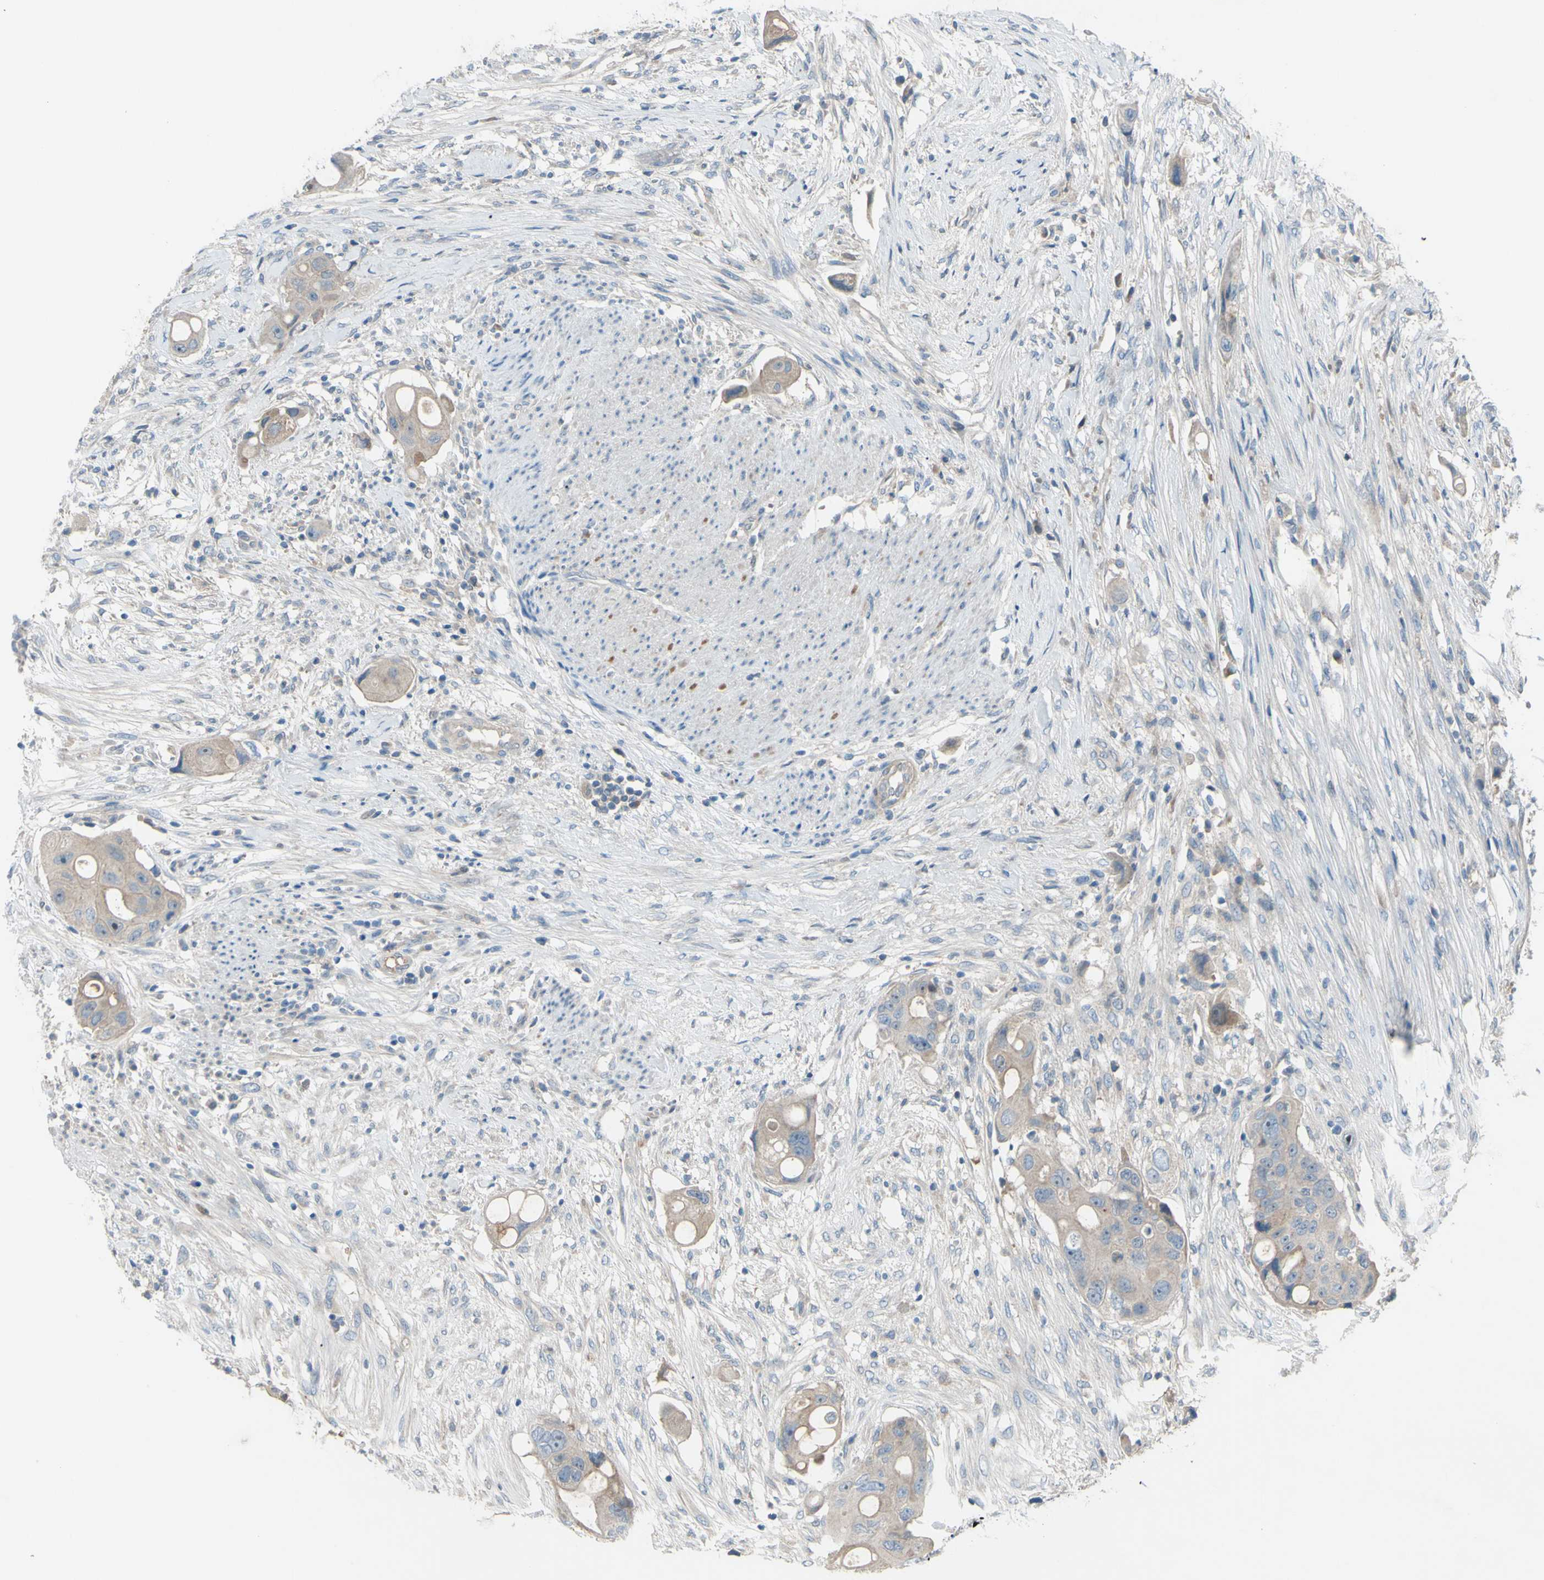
{"staining": {"intensity": "weak", "quantity": "25%-75%", "location": "cytoplasmic/membranous"}, "tissue": "colorectal cancer", "cell_type": "Tumor cells", "image_type": "cancer", "snomed": [{"axis": "morphology", "description": "Adenocarcinoma, NOS"}, {"axis": "topography", "description": "Colon"}], "caption": "Human colorectal adenocarcinoma stained with a brown dye exhibits weak cytoplasmic/membranous positive positivity in about 25%-75% of tumor cells.", "gene": "ATRN", "patient": {"sex": "female", "age": 57}}